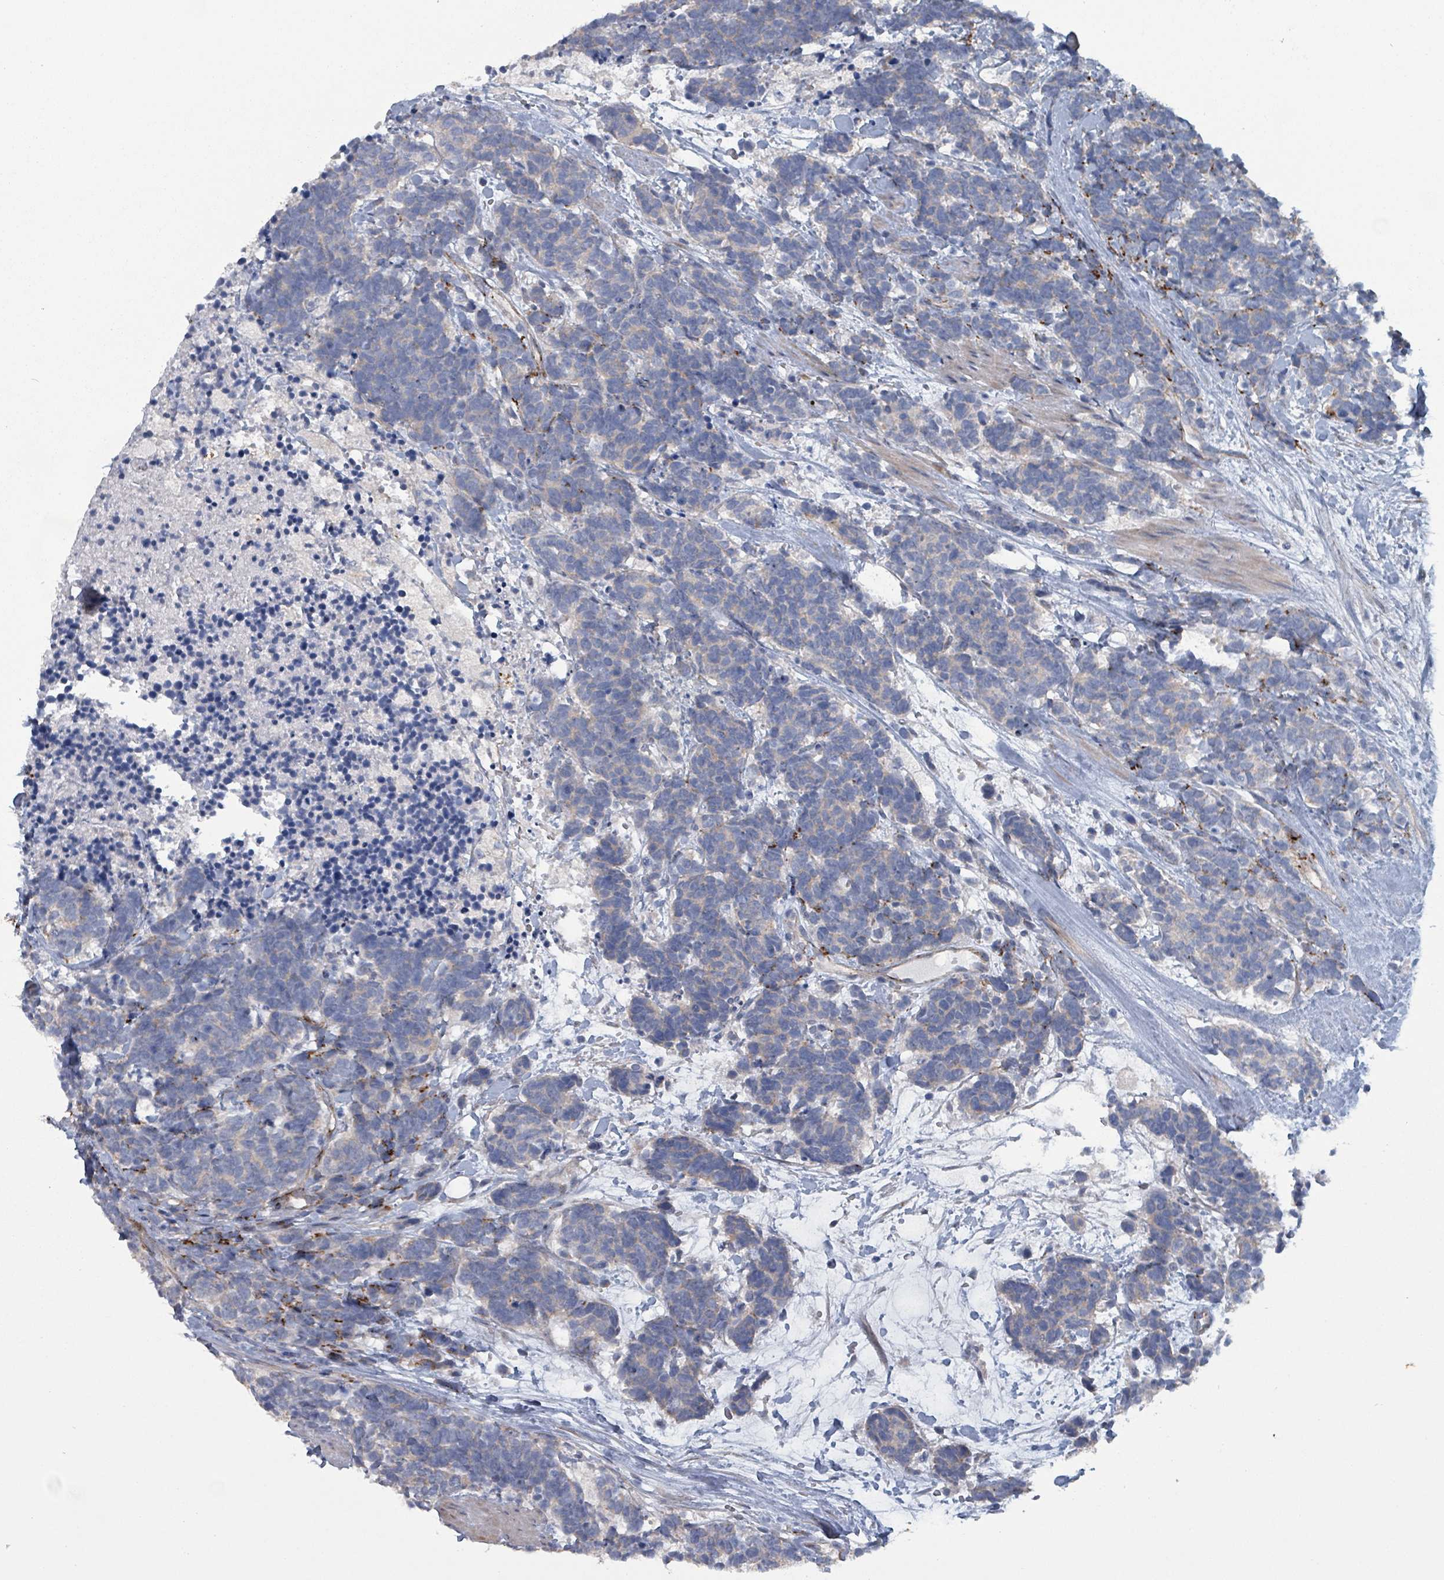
{"staining": {"intensity": "negative", "quantity": "none", "location": "none"}, "tissue": "carcinoid", "cell_type": "Tumor cells", "image_type": "cancer", "snomed": [{"axis": "morphology", "description": "Carcinoma, NOS"}, {"axis": "morphology", "description": "Carcinoid, malignant, NOS"}, {"axis": "topography", "description": "Prostate"}], "caption": "Immunohistochemistry (IHC) of human carcinoma shows no positivity in tumor cells.", "gene": "TAAR5", "patient": {"sex": "male", "age": 57}}